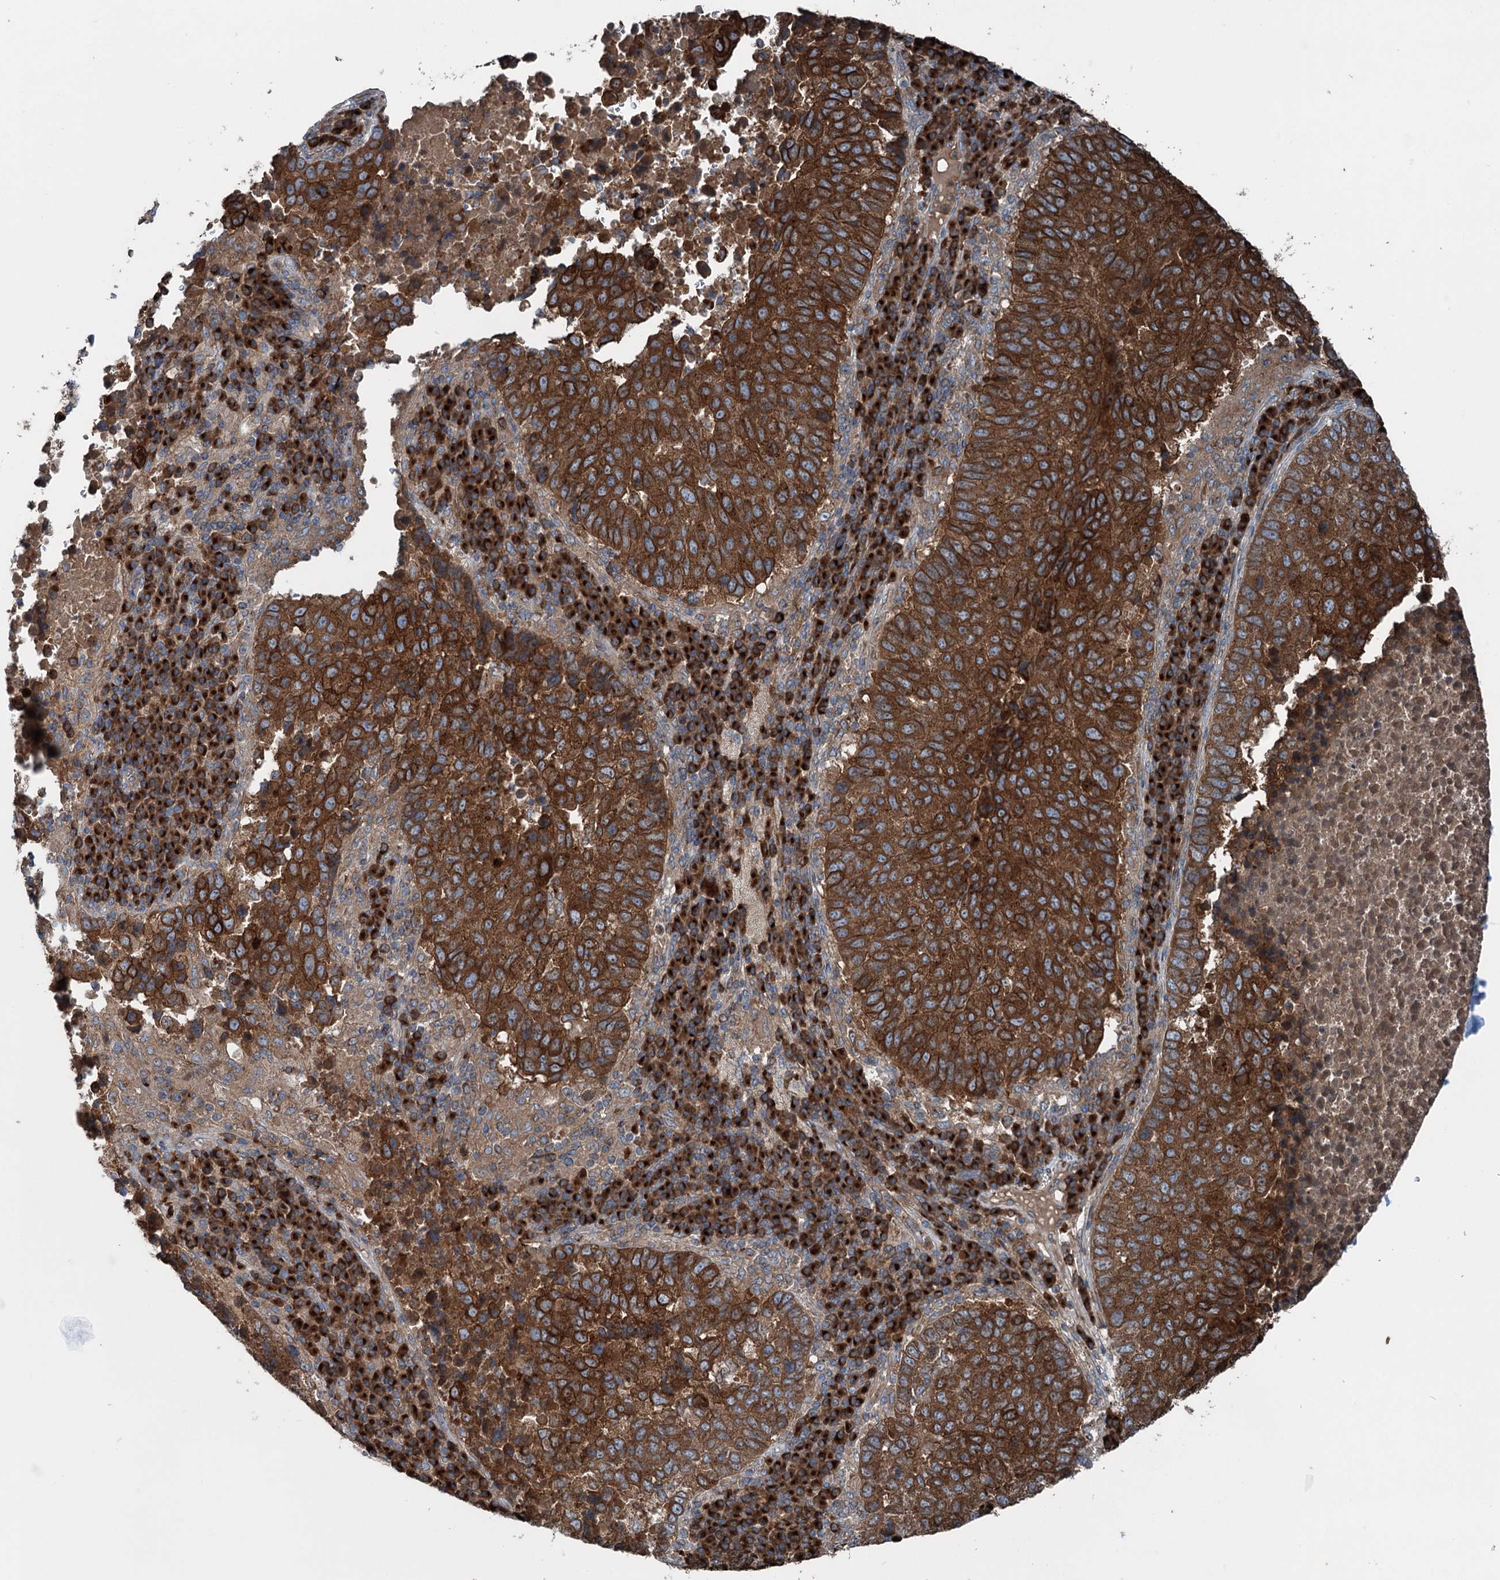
{"staining": {"intensity": "strong", "quantity": ">75%", "location": "cytoplasmic/membranous"}, "tissue": "lung cancer", "cell_type": "Tumor cells", "image_type": "cancer", "snomed": [{"axis": "morphology", "description": "Squamous cell carcinoma, NOS"}, {"axis": "topography", "description": "Lung"}], "caption": "Immunohistochemical staining of human lung cancer (squamous cell carcinoma) displays high levels of strong cytoplasmic/membranous staining in approximately >75% of tumor cells. (brown staining indicates protein expression, while blue staining denotes nuclei).", "gene": "CALCOCO1", "patient": {"sex": "male", "age": 73}}